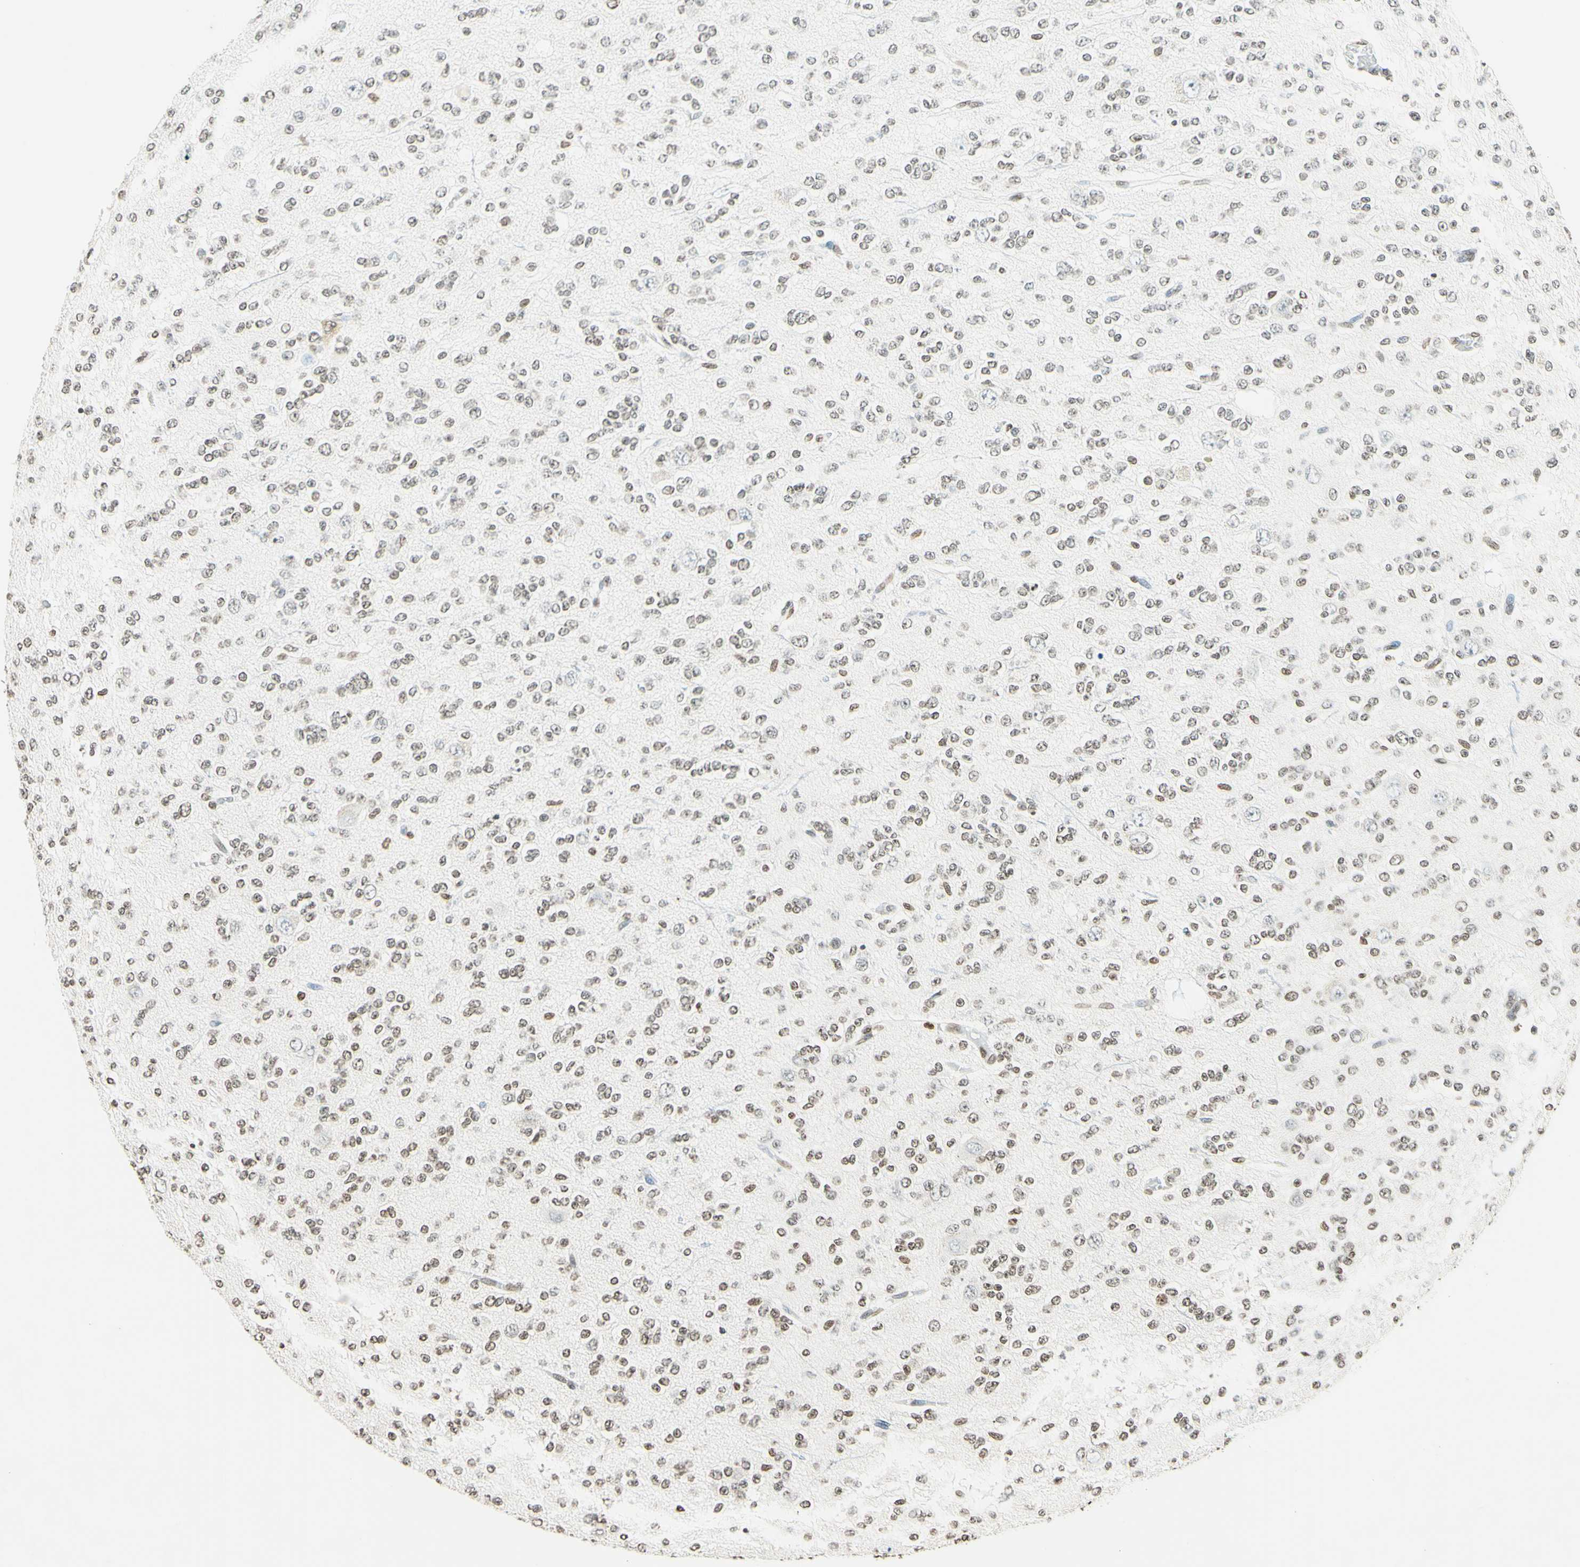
{"staining": {"intensity": "weak", "quantity": "25%-75%", "location": "nuclear"}, "tissue": "glioma", "cell_type": "Tumor cells", "image_type": "cancer", "snomed": [{"axis": "morphology", "description": "Glioma, malignant, Low grade"}, {"axis": "topography", "description": "Brain"}], "caption": "Human malignant glioma (low-grade) stained with a brown dye shows weak nuclear positive staining in approximately 25%-75% of tumor cells.", "gene": "MSH2", "patient": {"sex": "male", "age": 38}}